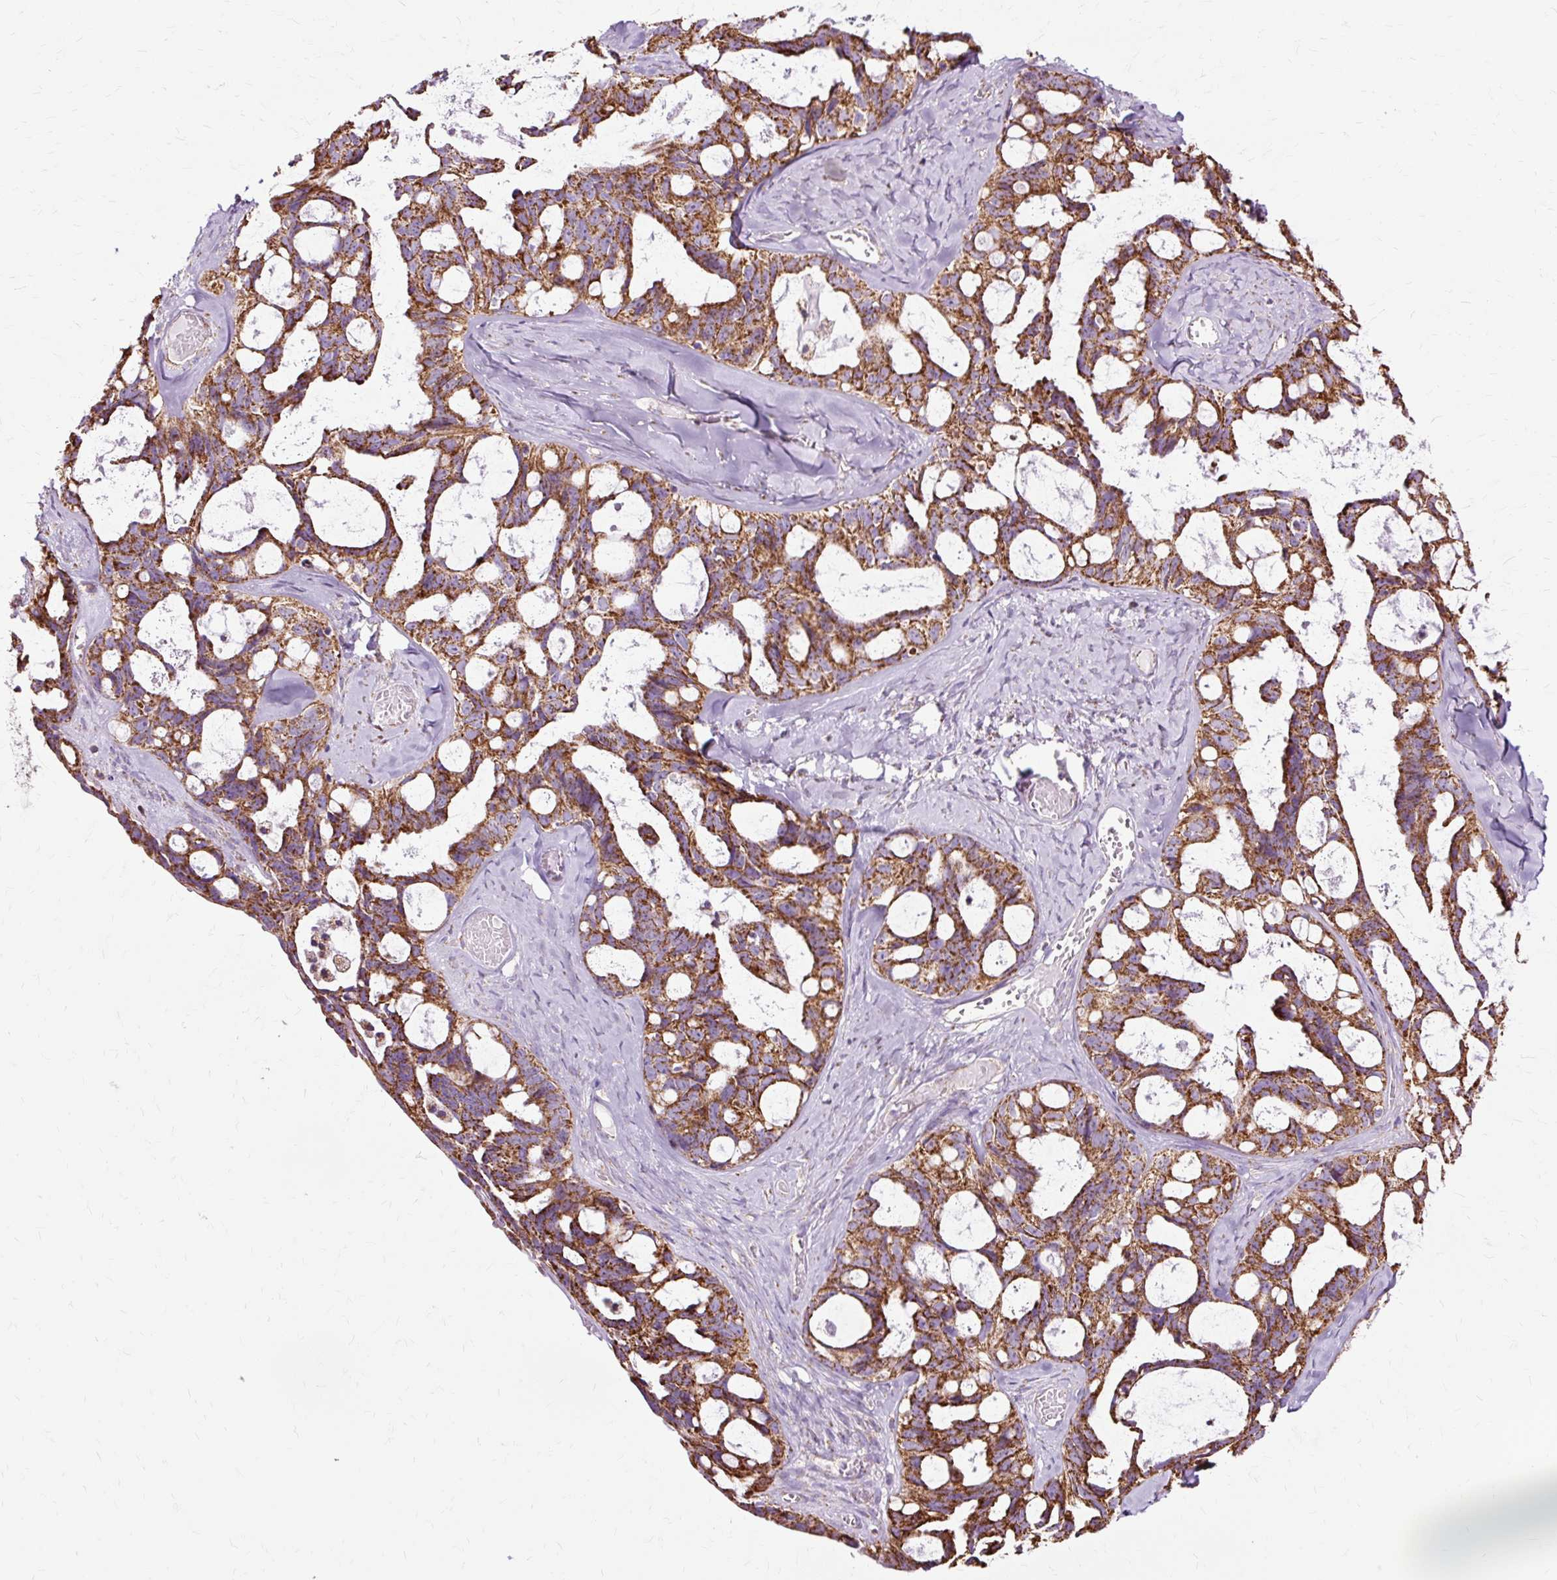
{"staining": {"intensity": "strong", "quantity": ">75%", "location": "cytoplasmic/membranous"}, "tissue": "ovarian cancer", "cell_type": "Tumor cells", "image_type": "cancer", "snomed": [{"axis": "morphology", "description": "Cystadenocarcinoma, serous, NOS"}, {"axis": "topography", "description": "Ovary"}], "caption": "Strong cytoplasmic/membranous positivity is seen in about >75% of tumor cells in ovarian serous cystadenocarcinoma.", "gene": "DLAT", "patient": {"sex": "female", "age": 69}}